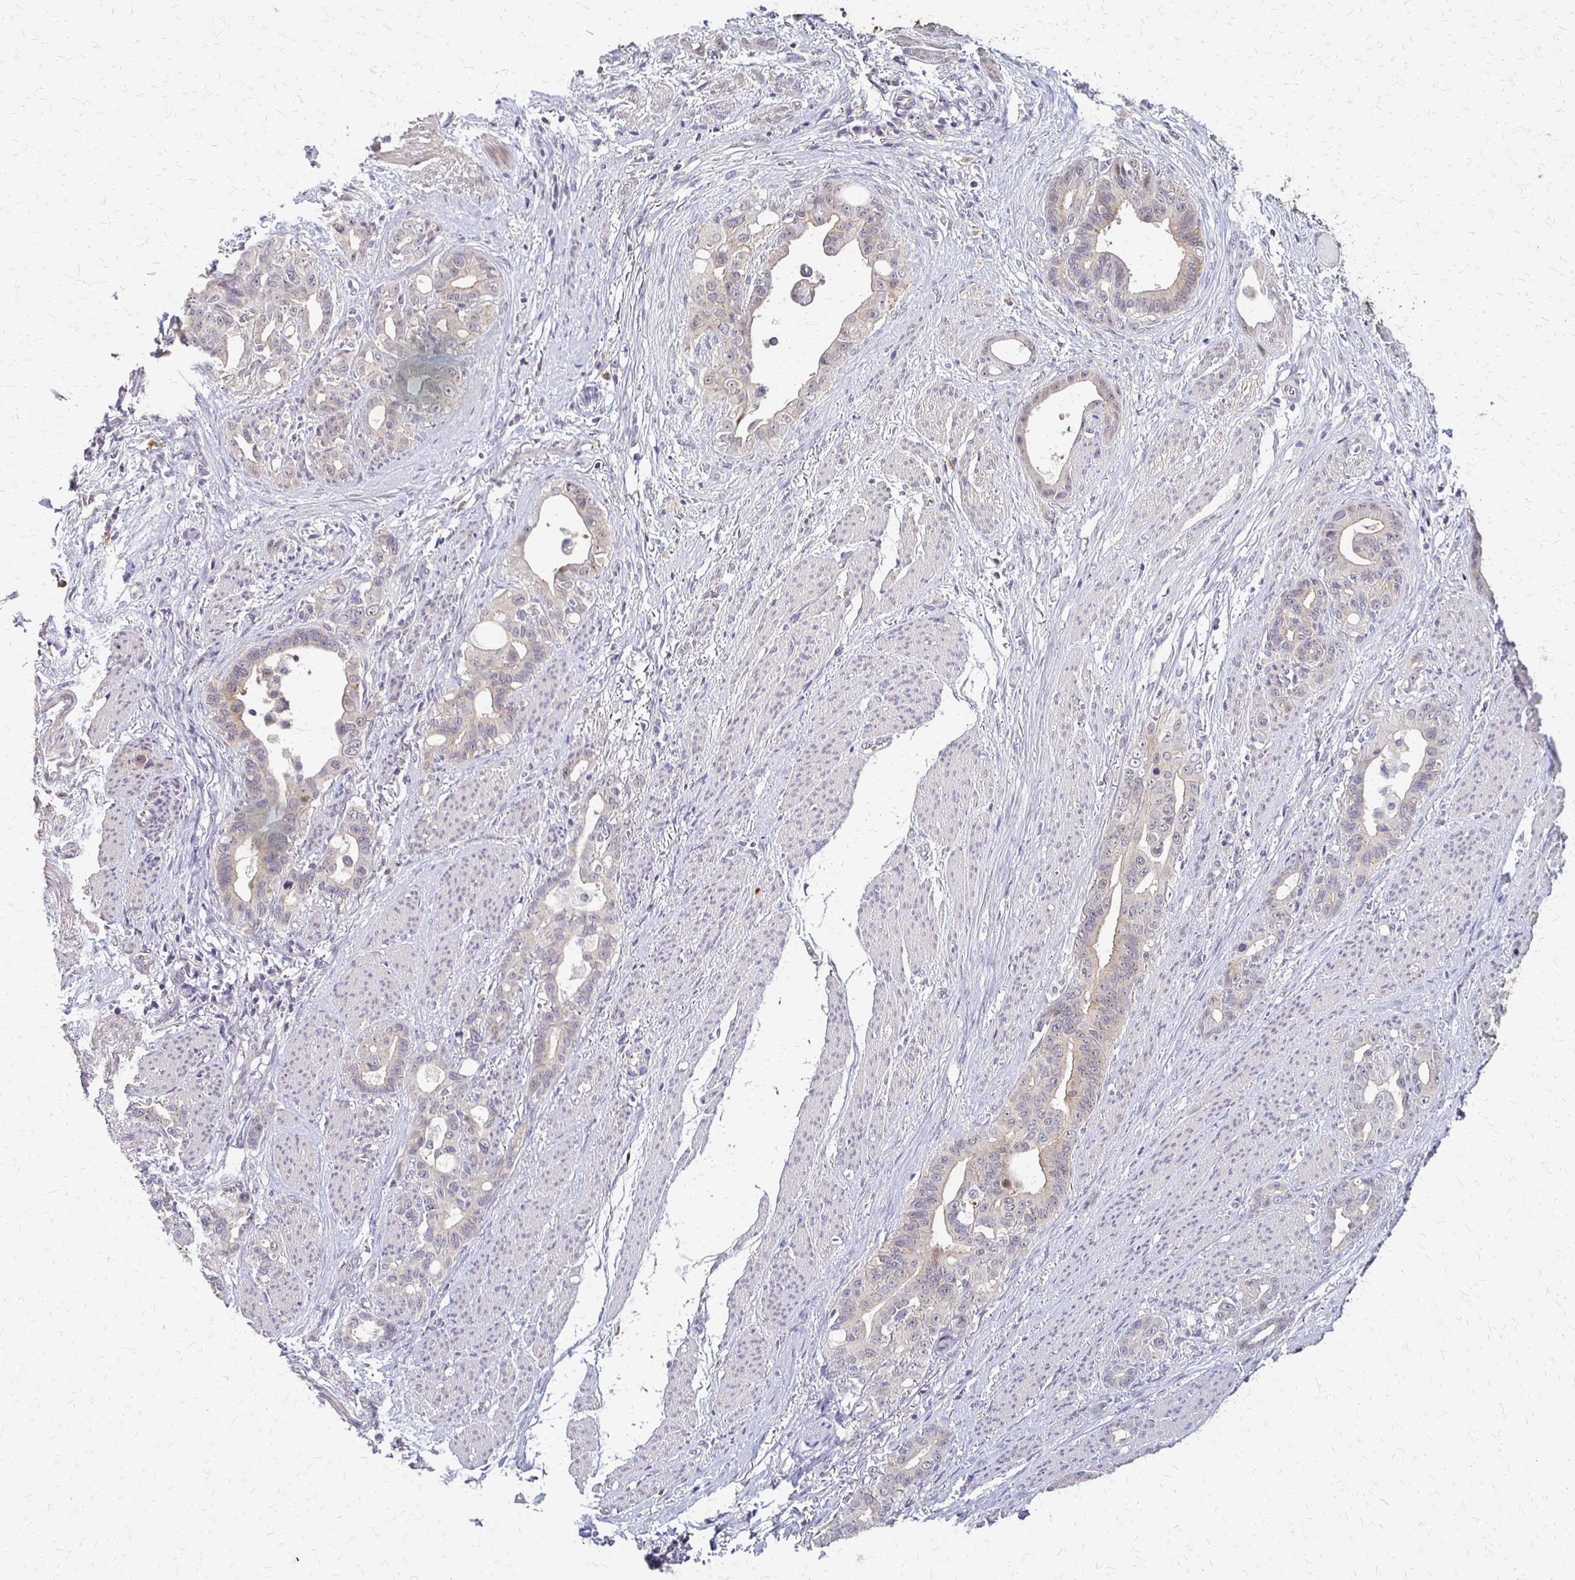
{"staining": {"intensity": "weak", "quantity": "<25%", "location": "cytoplasmic/membranous"}, "tissue": "stomach cancer", "cell_type": "Tumor cells", "image_type": "cancer", "snomed": [{"axis": "morphology", "description": "Normal tissue, NOS"}, {"axis": "morphology", "description": "Adenocarcinoma, NOS"}, {"axis": "topography", "description": "Esophagus"}, {"axis": "topography", "description": "Stomach, upper"}], "caption": "The photomicrograph reveals no significant expression in tumor cells of stomach cancer.", "gene": "SLC9A9", "patient": {"sex": "male", "age": 62}}